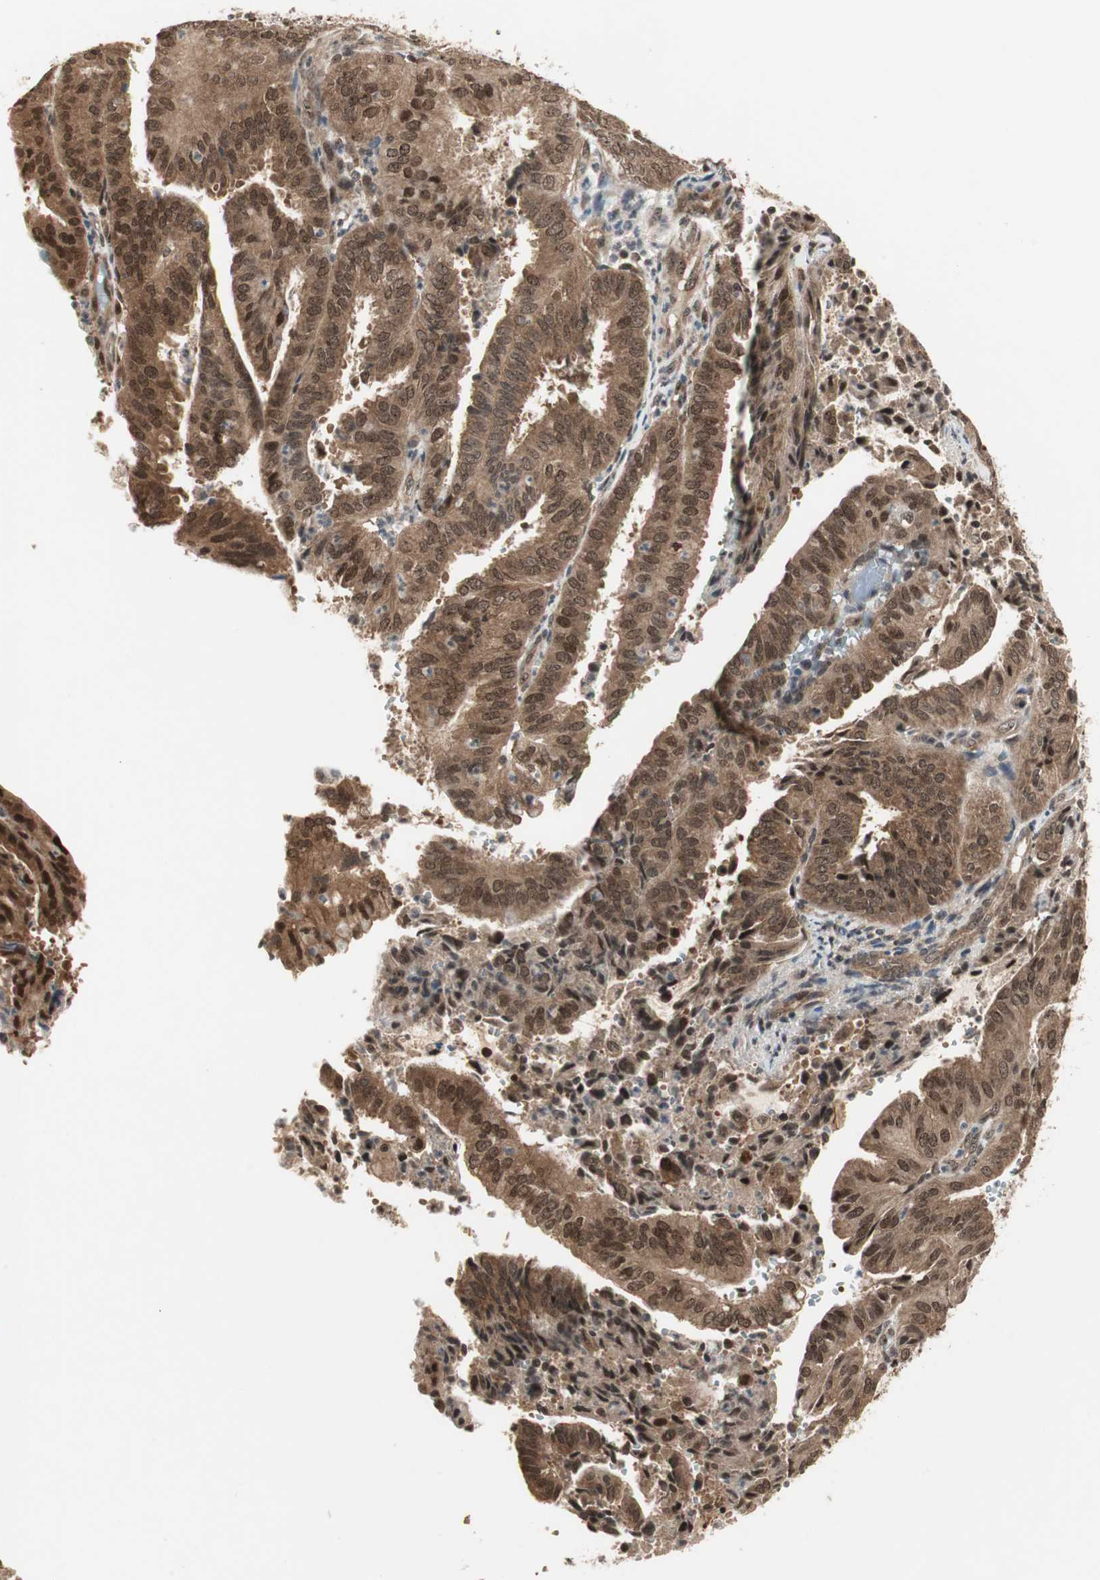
{"staining": {"intensity": "strong", "quantity": ">75%", "location": "cytoplasmic/membranous,nuclear"}, "tissue": "endometrial cancer", "cell_type": "Tumor cells", "image_type": "cancer", "snomed": [{"axis": "morphology", "description": "Adenocarcinoma, NOS"}, {"axis": "topography", "description": "Uterus"}], "caption": "Brown immunohistochemical staining in endometrial cancer (adenocarcinoma) exhibits strong cytoplasmic/membranous and nuclear staining in approximately >75% of tumor cells.", "gene": "CSNK2B", "patient": {"sex": "female", "age": 60}}